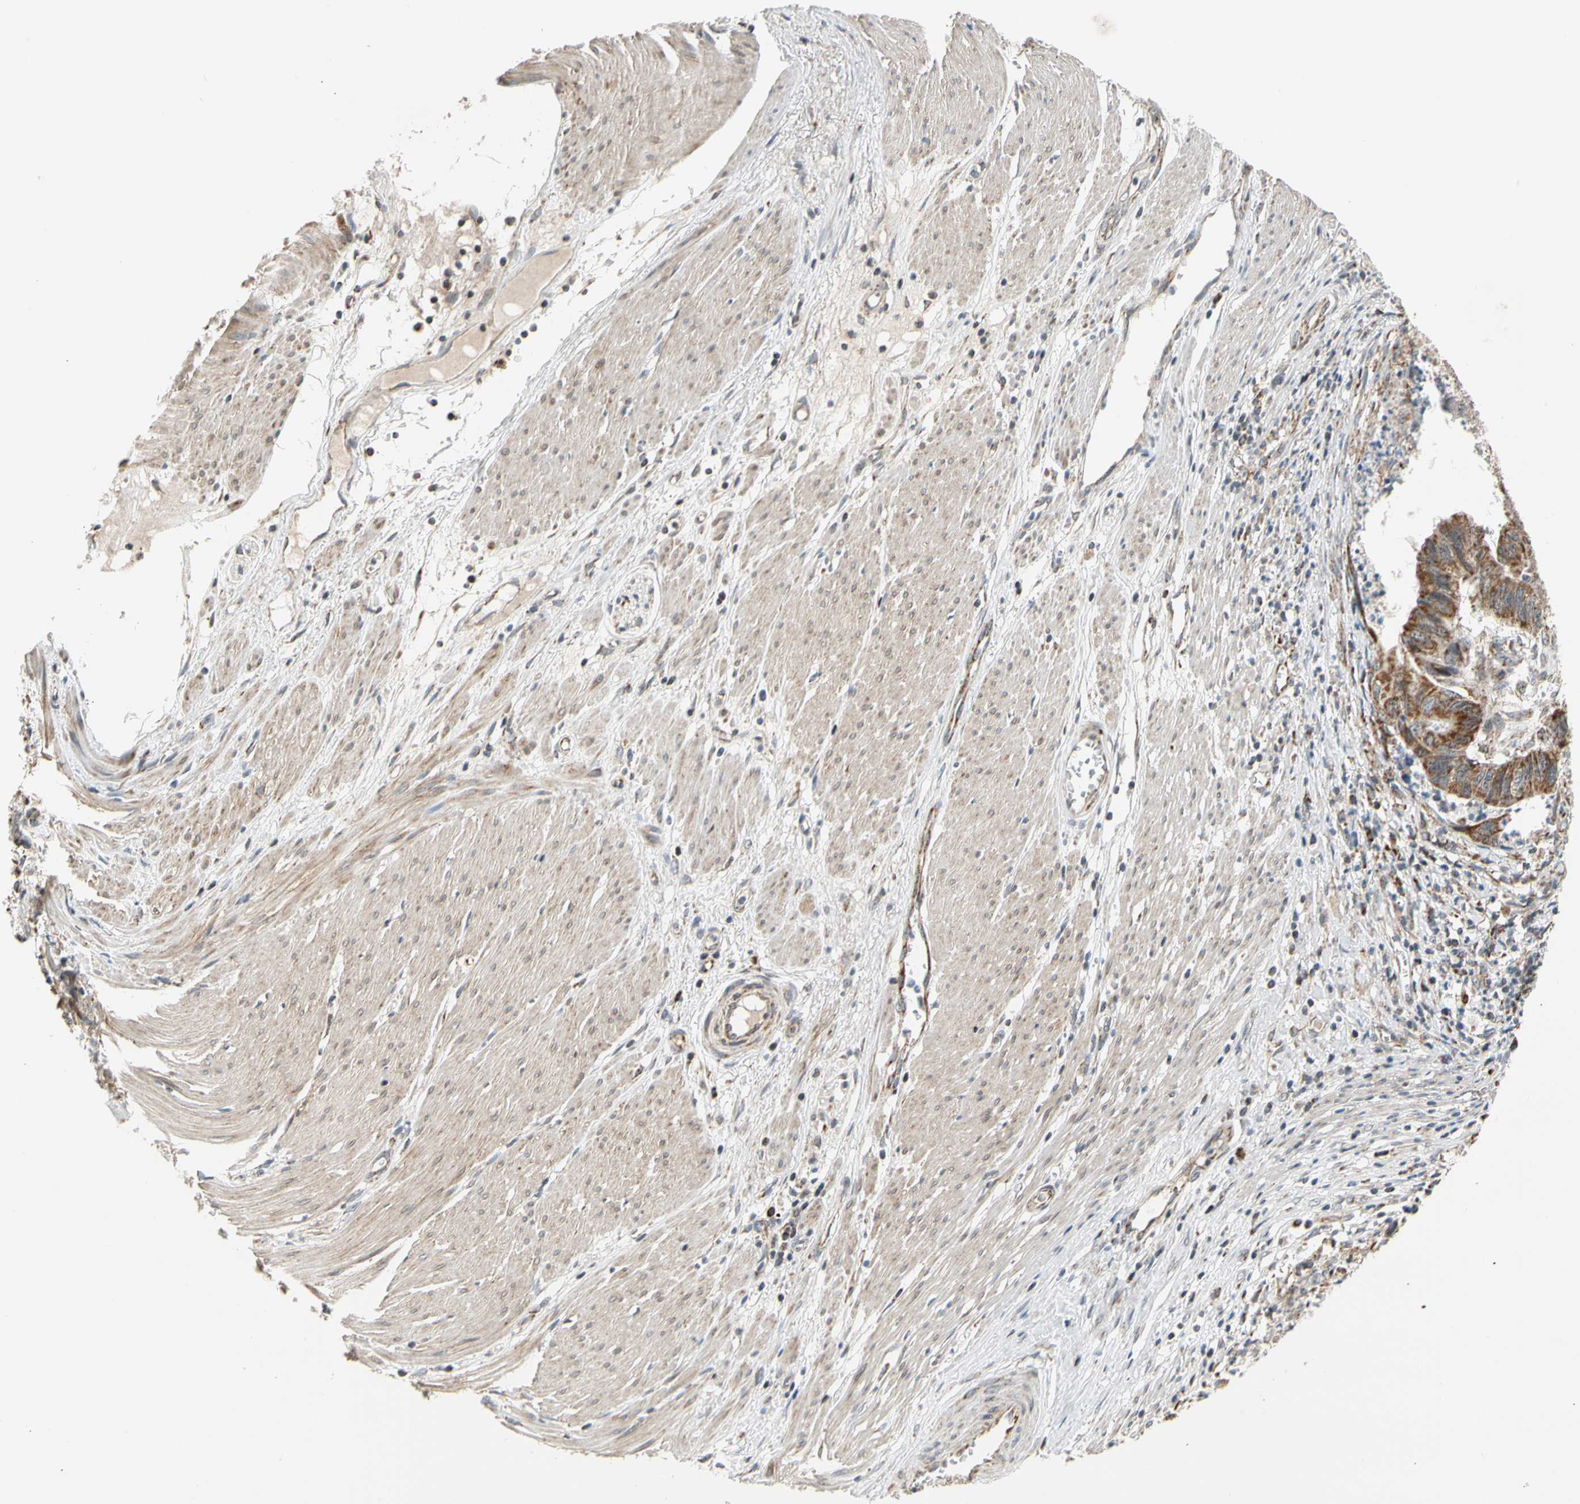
{"staining": {"intensity": "moderate", "quantity": ">75%", "location": "cytoplasmic/membranous"}, "tissue": "stomach cancer", "cell_type": "Tumor cells", "image_type": "cancer", "snomed": [{"axis": "morphology", "description": "Adenocarcinoma, NOS"}, {"axis": "topography", "description": "Stomach, lower"}], "caption": "Immunohistochemical staining of human stomach cancer (adenocarcinoma) reveals medium levels of moderate cytoplasmic/membranous protein staining in about >75% of tumor cells.", "gene": "KHDC4", "patient": {"sex": "male", "age": 77}}